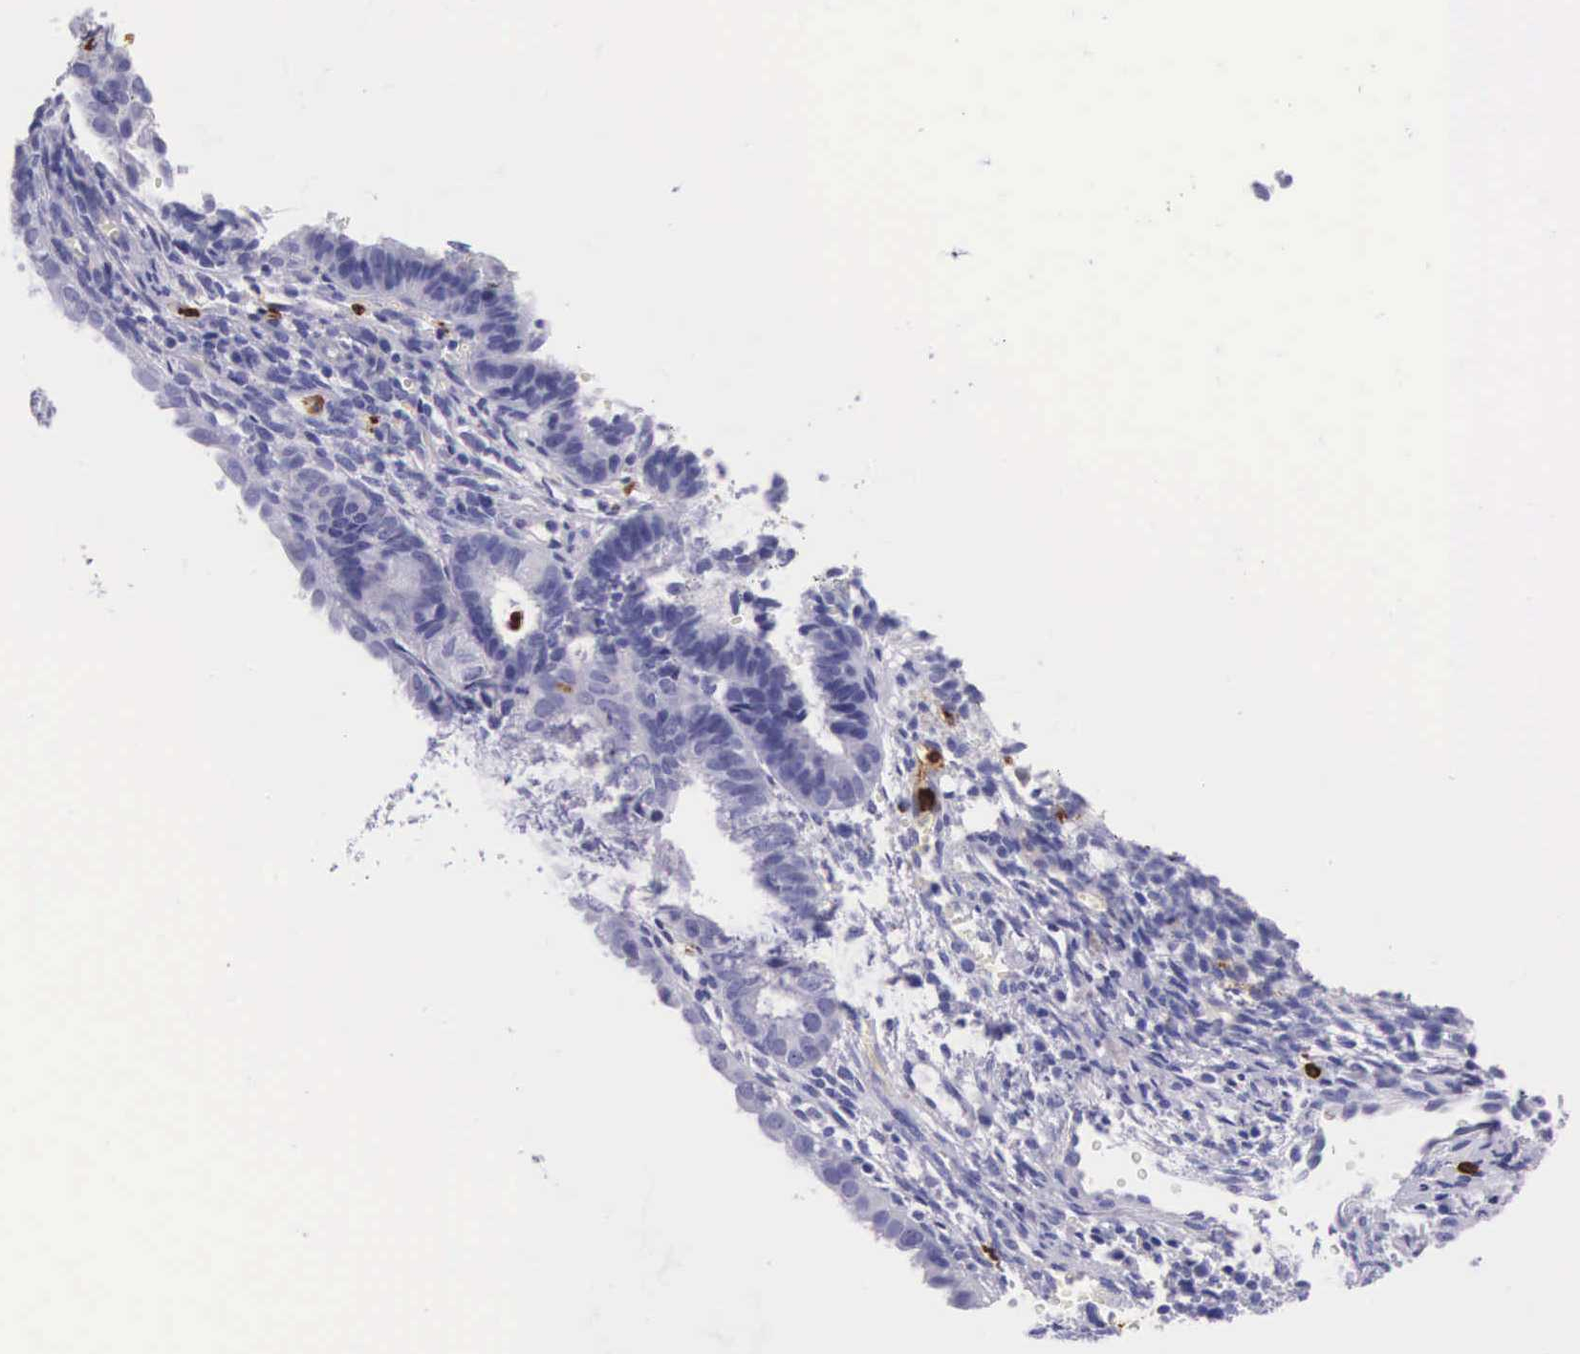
{"staining": {"intensity": "negative", "quantity": "none", "location": "none"}, "tissue": "endometrial cancer", "cell_type": "Tumor cells", "image_type": "cancer", "snomed": [{"axis": "morphology", "description": "Adenocarcinoma, NOS"}, {"axis": "topography", "description": "Endometrium"}], "caption": "Tumor cells are negative for protein expression in human endometrial cancer (adenocarcinoma).", "gene": "FCN1", "patient": {"sex": "female", "age": 63}}